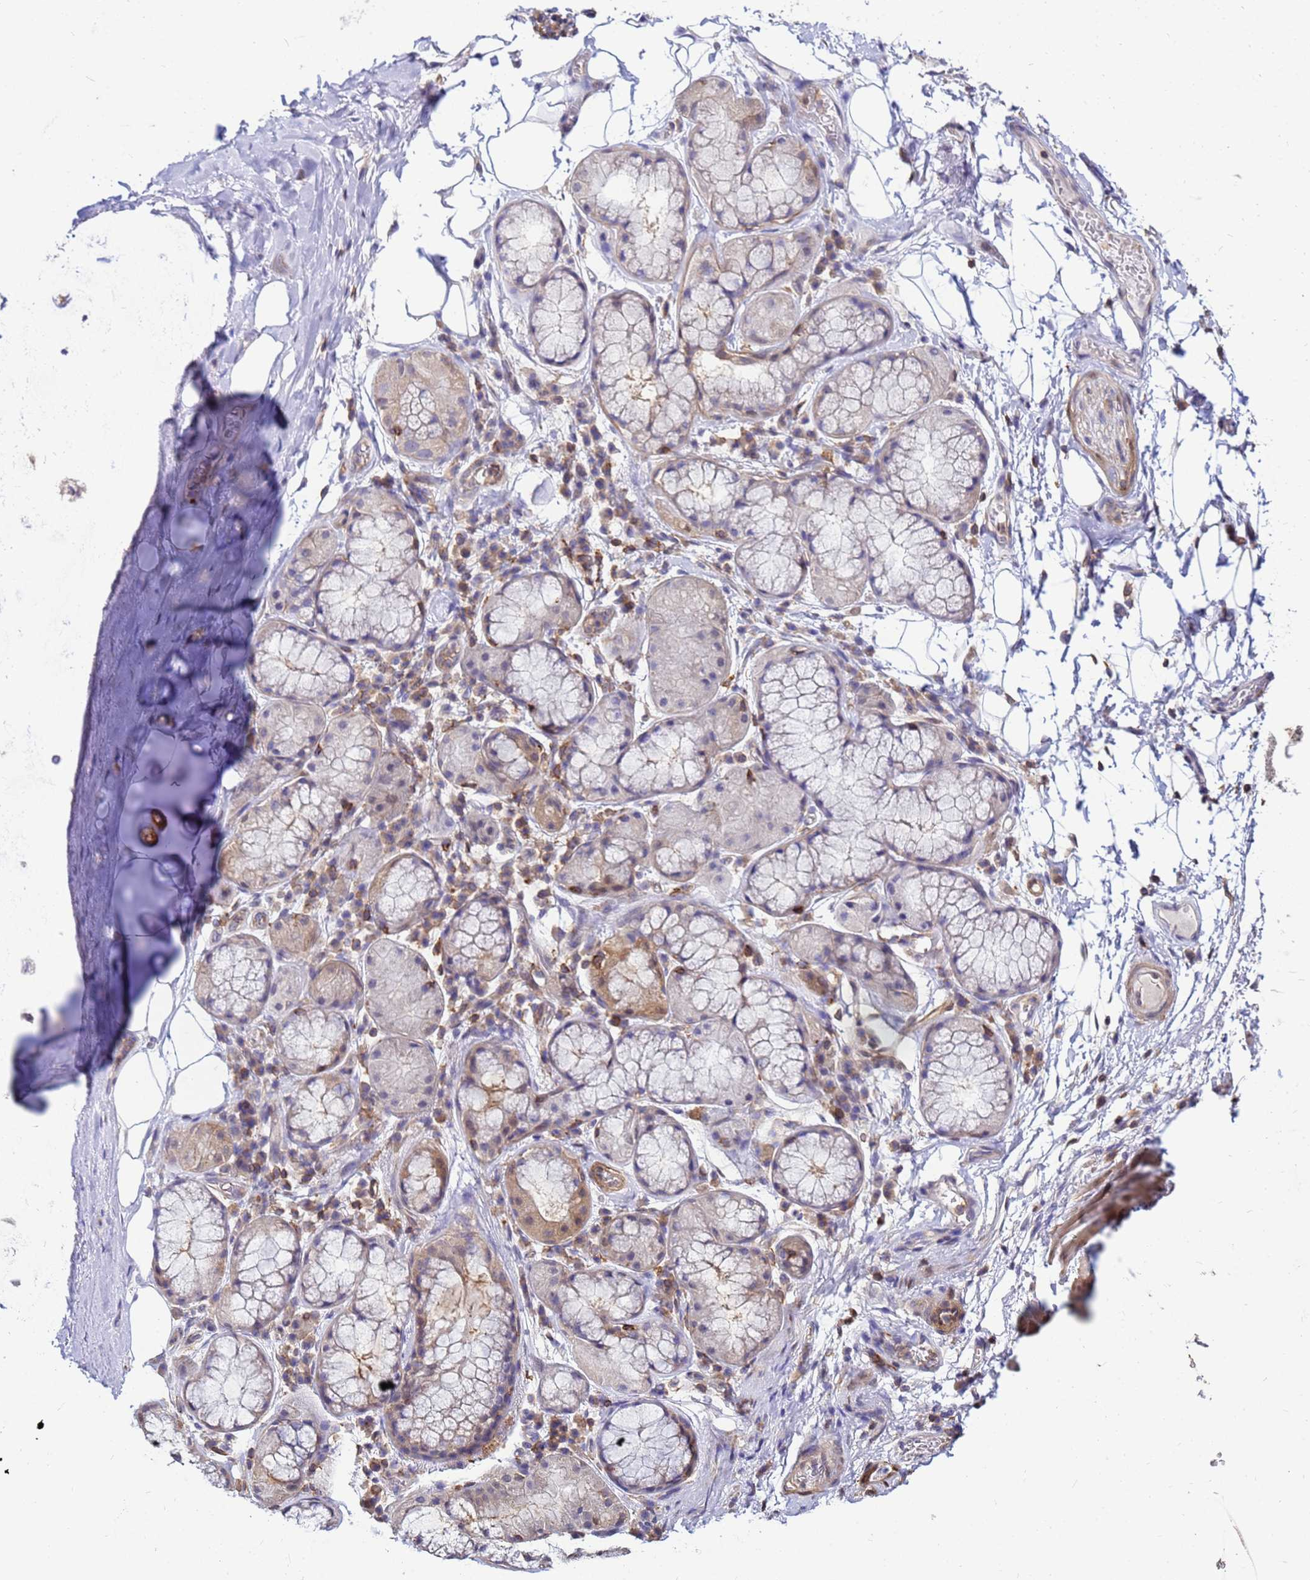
{"staining": {"intensity": "negative", "quantity": "none", "location": "none"}, "tissue": "adipose tissue", "cell_type": "Adipocytes", "image_type": "normal", "snomed": [{"axis": "morphology", "description": "Normal tissue, NOS"}, {"axis": "topography", "description": "Lymph node"}, {"axis": "topography", "description": "Cartilage tissue"}, {"axis": "topography", "description": "Bronchus"}], "caption": "This is an immunohistochemistry micrograph of unremarkable adipose tissue. There is no positivity in adipocytes.", "gene": "DBNDD2", "patient": {"sex": "male", "age": 63}}